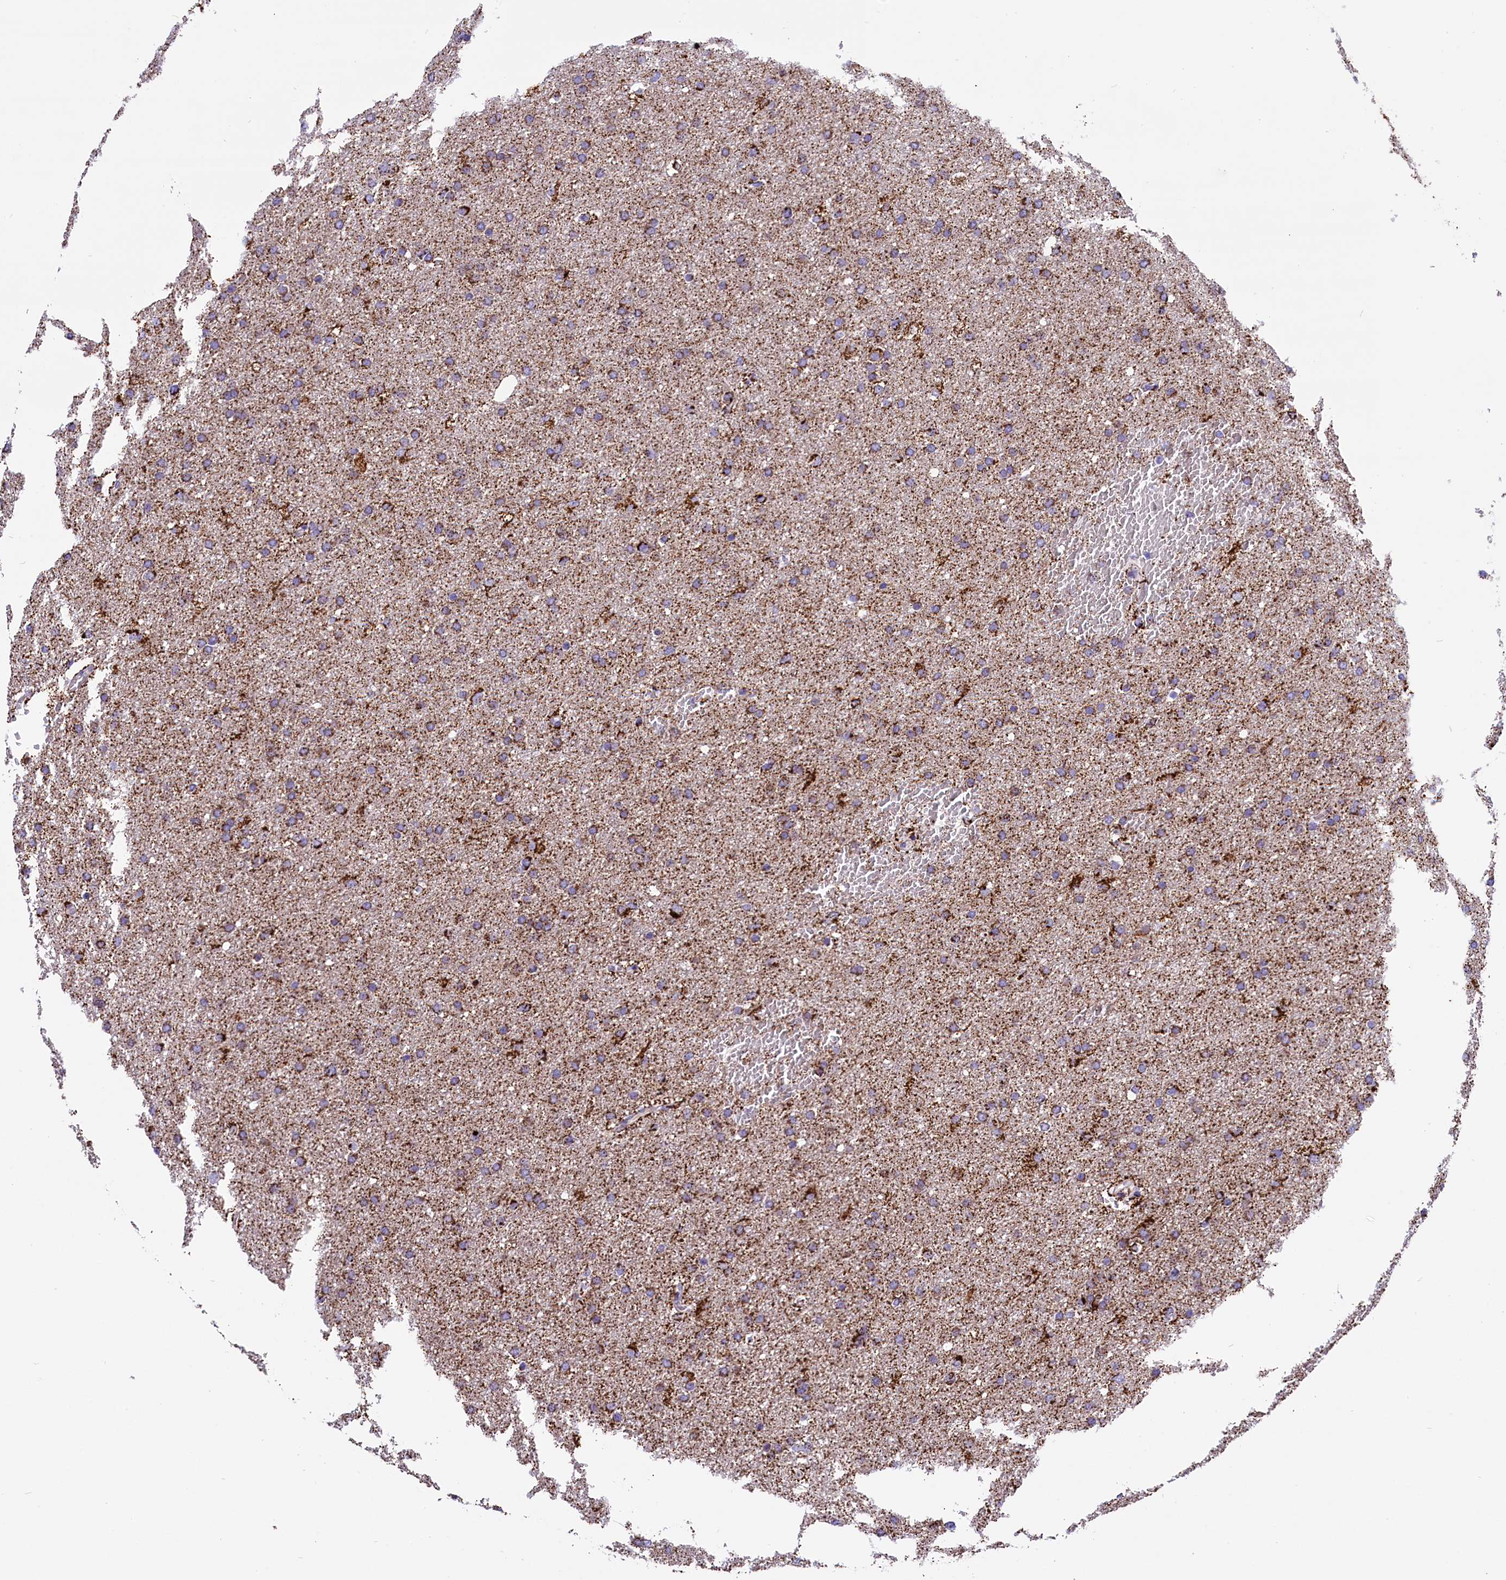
{"staining": {"intensity": "strong", "quantity": ">75%", "location": "cytoplasmic/membranous"}, "tissue": "glioma", "cell_type": "Tumor cells", "image_type": "cancer", "snomed": [{"axis": "morphology", "description": "Glioma, malignant, High grade"}, {"axis": "topography", "description": "Cerebral cortex"}], "caption": "Malignant high-grade glioma stained with a brown dye reveals strong cytoplasmic/membranous positive expression in about >75% of tumor cells.", "gene": "ABAT", "patient": {"sex": "female", "age": 36}}